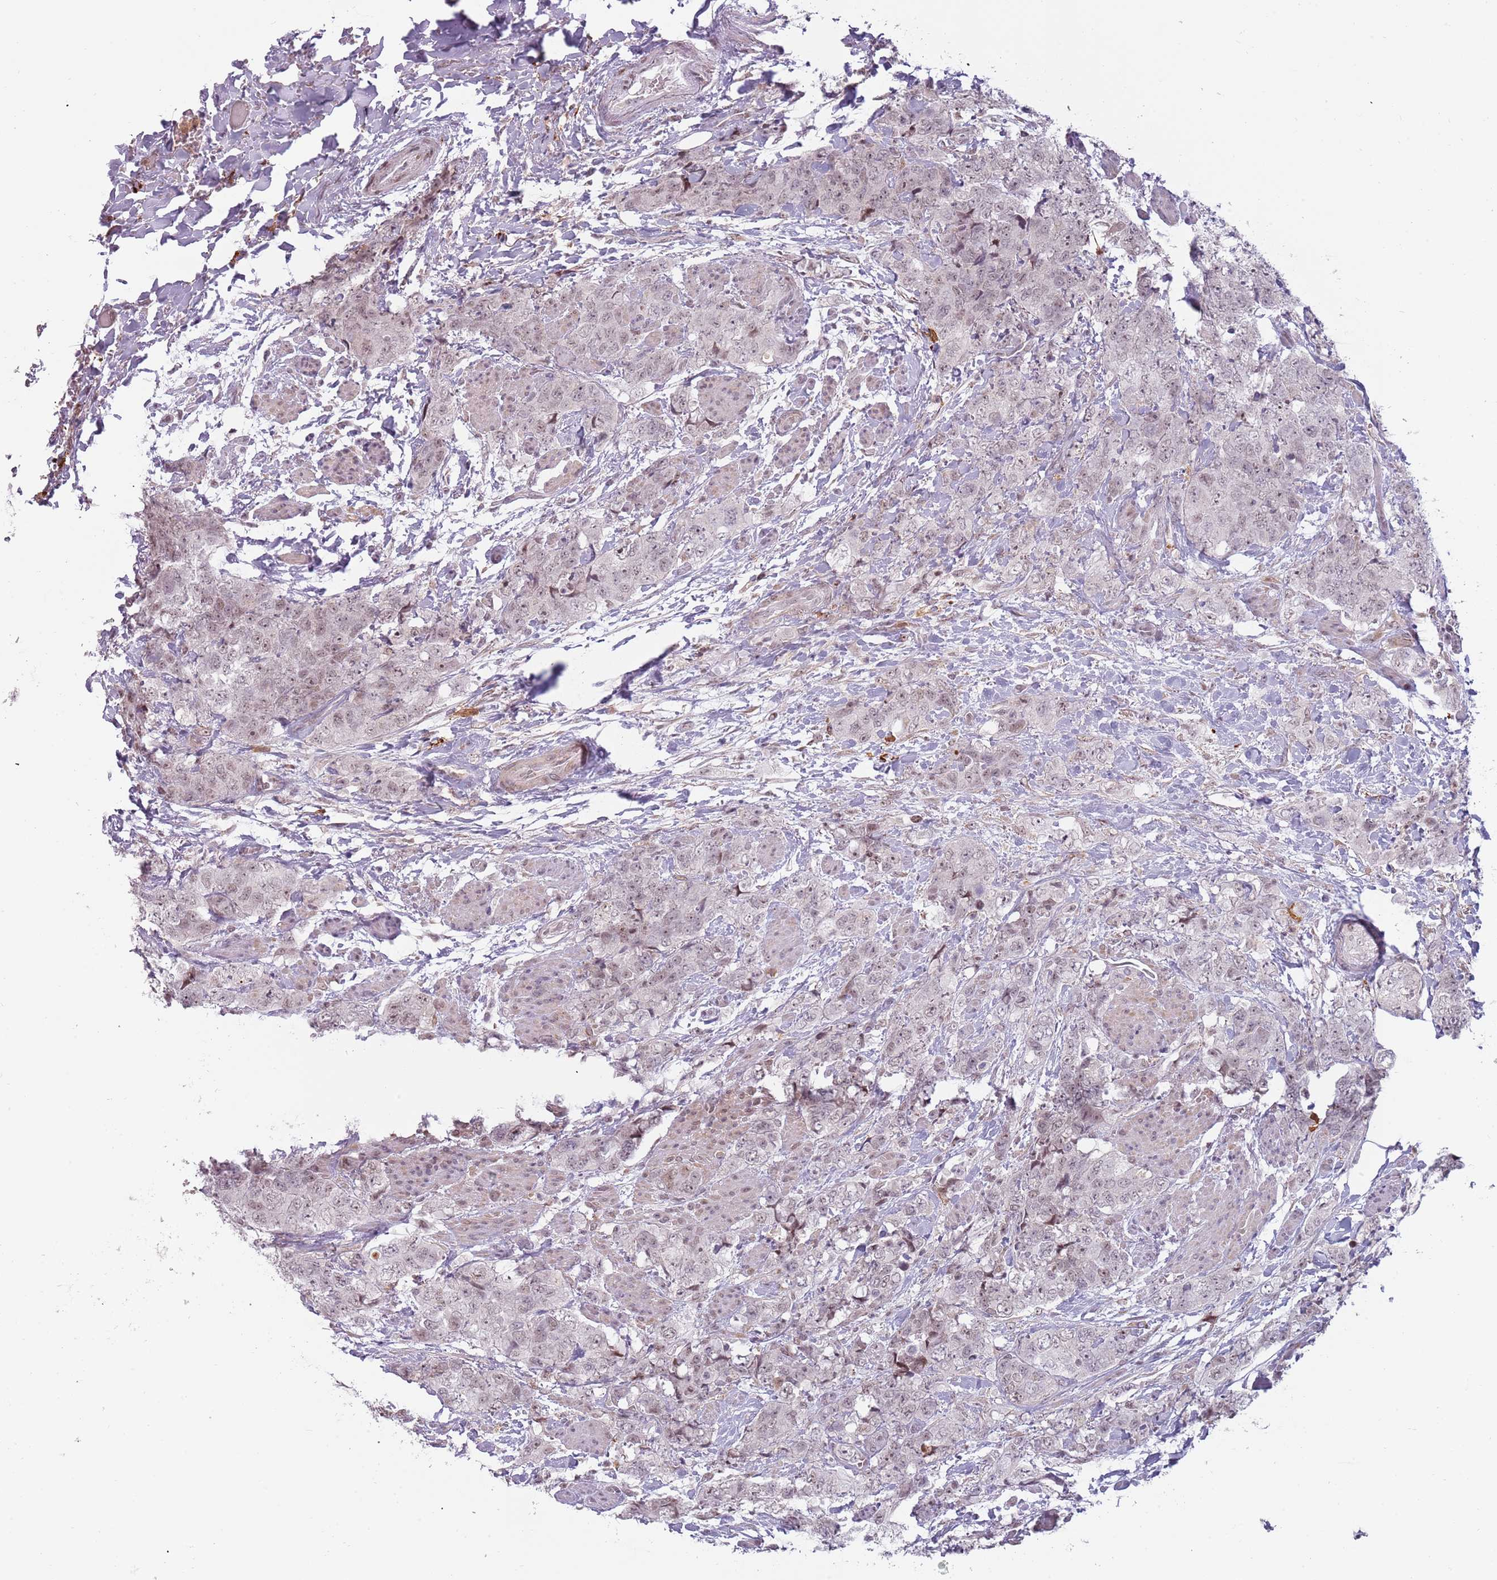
{"staining": {"intensity": "weak", "quantity": "25%-75%", "location": "nuclear"}, "tissue": "urothelial cancer", "cell_type": "Tumor cells", "image_type": "cancer", "snomed": [{"axis": "morphology", "description": "Urothelial carcinoma, High grade"}, {"axis": "topography", "description": "Urinary bladder"}], "caption": "Urothelial cancer was stained to show a protein in brown. There is low levels of weak nuclear positivity in approximately 25%-75% of tumor cells.", "gene": "REXO4", "patient": {"sex": "female", "age": 78}}